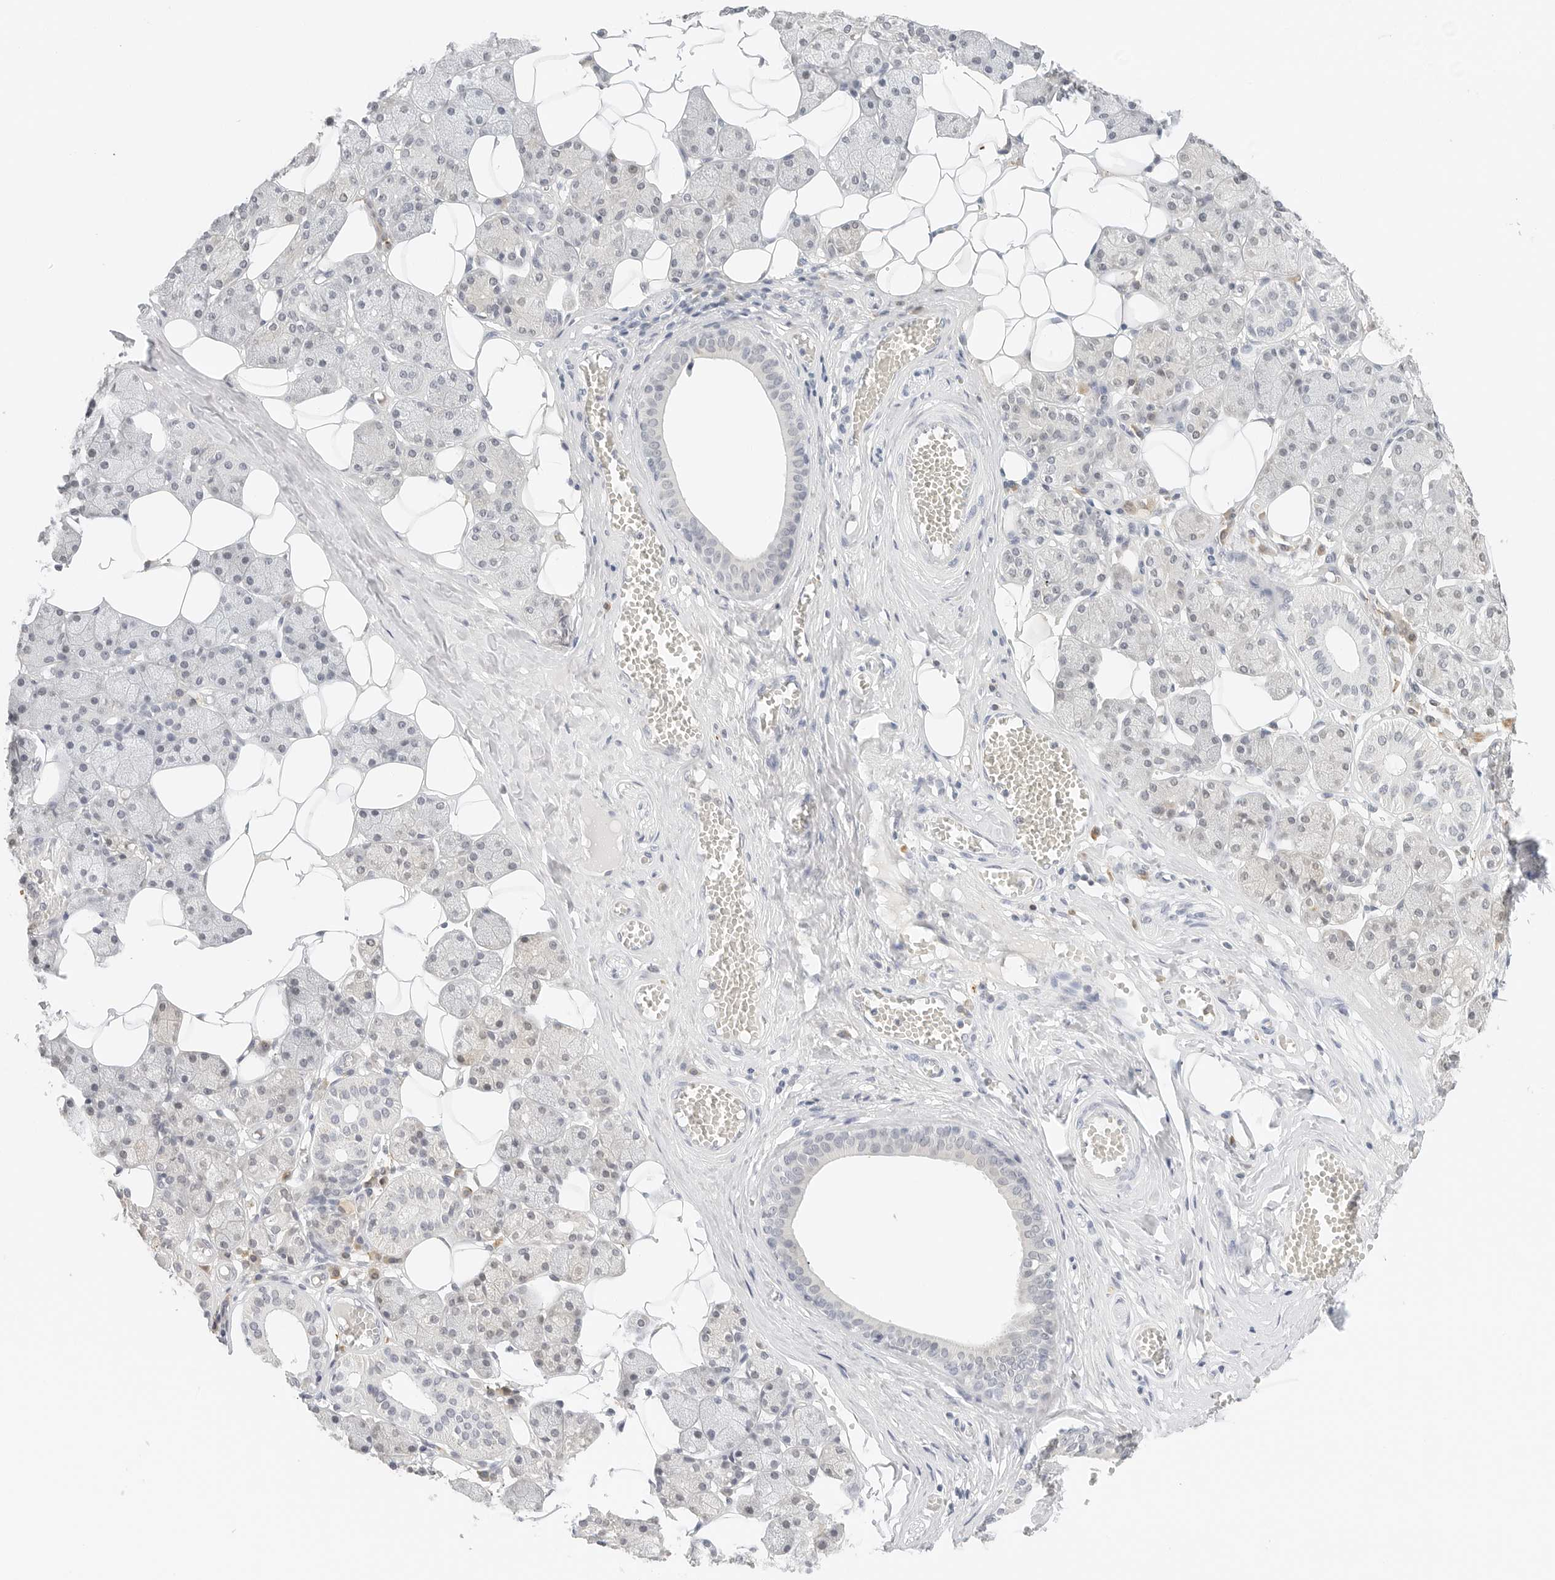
{"staining": {"intensity": "moderate", "quantity": "<25%", "location": "cytoplasmic/membranous"}, "tissue": "salivary gland", "cell_type": "Glandular cells", "image_type": "normal", "snomed": [{"axis": "morphology", "description": "Normal tissue, NOS"}, {"axis": "topography", "description": "Salivary gland"}], "caption": "Protein staining of normal salivary gland displays moderate cytoplasmic/membranous staining in approximately <25% of glandular cells. The staining was performed using DAB (3,3'-diaminobenzidine), with brown indicating positive protein expression. Nuclei are stained blue with hematoxylin.", "gene": "NEO1", "patient": {"sex": "female", "age": 33}}